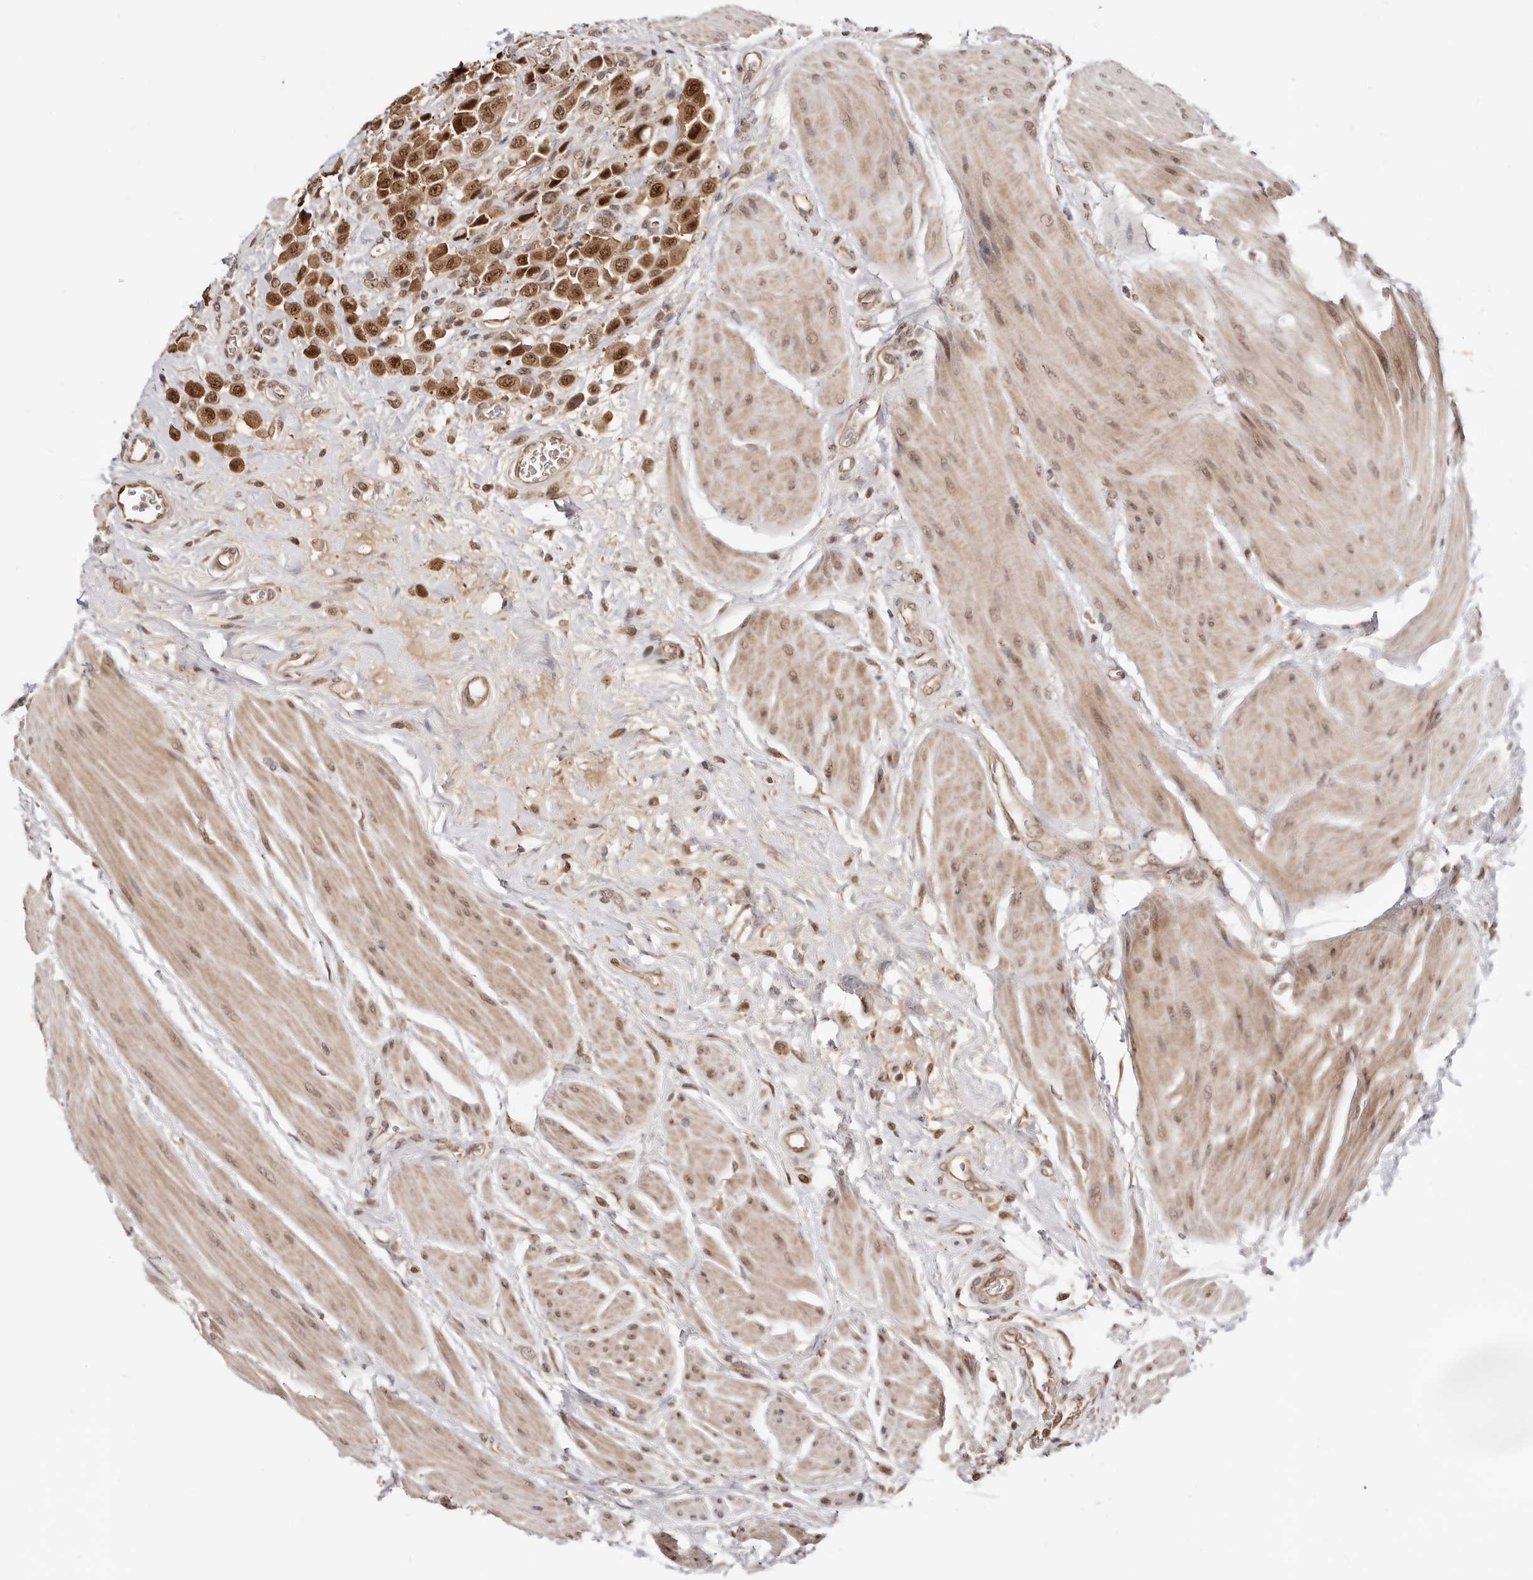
{"staining": {"intensity": "moderate", "quantity": ">75%", "location": "cytoplasmic/membranous,nuclear"}, "tissue": "urothelial cancer", "cell_type": "Tumor cells", "image_type": "cancer", "snomed": [{"axis": "morphology", "description": "Urothelial carcinoma, High grade"}, {"axis": "topography", "description": "Urinary bladder"}], "caption": "A photomicrograph of human urothelial cancer stained for a protein displays moderate cytoplasmic/membranous and nuclear brown staining in tumor cells.", "gene": "MED8", "patient": {"sex": "male", "age": 50}}